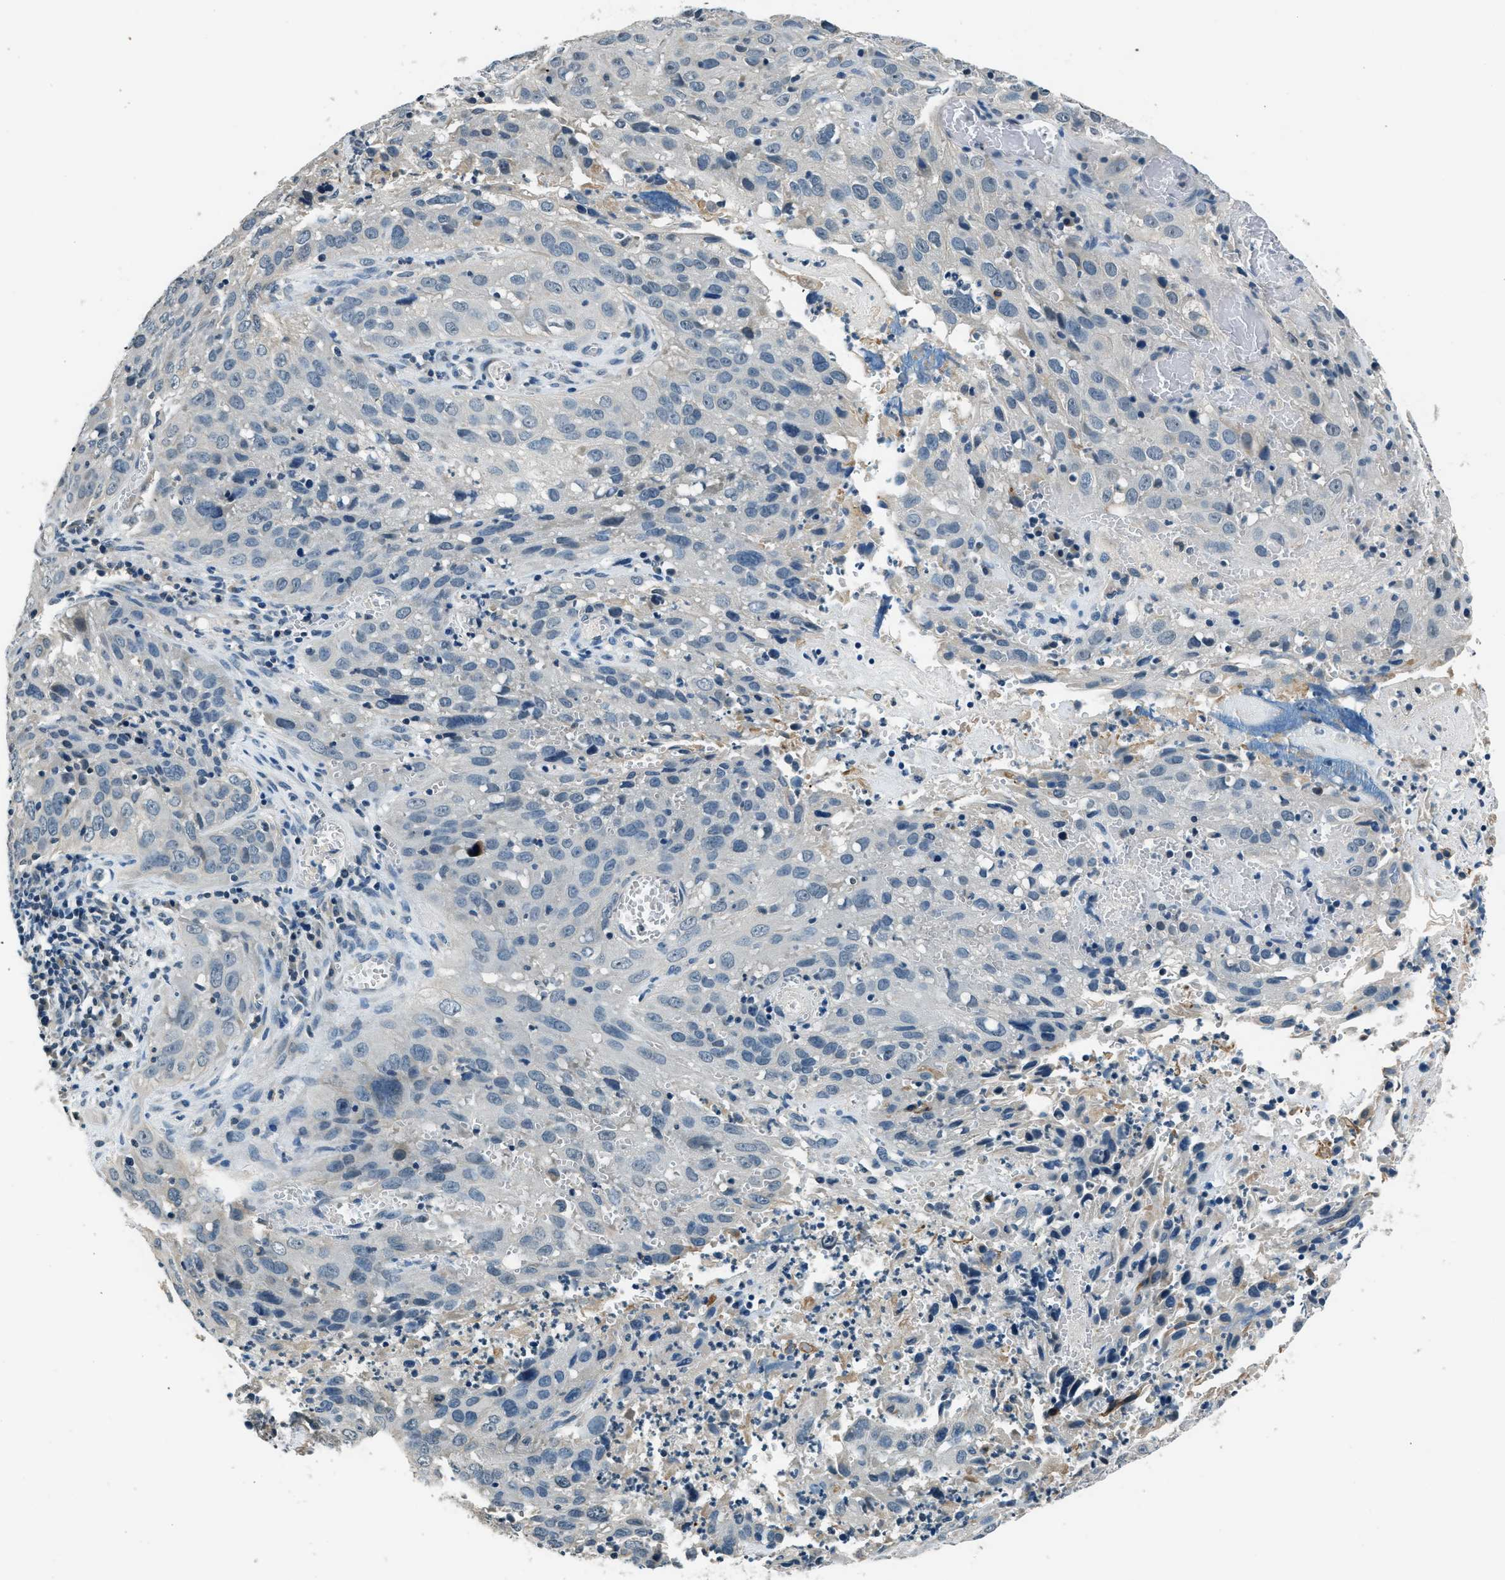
{"staining": {"intensity": "negative", "quantity": "none", "location": "none"}, "tissue": "cervical cancer", "cell_type": "Tumor cells", "image_type": "cancer", "snomed": [{"axis": "morphology", "description": "Squamous cell carcinoma, NOS"}, {"axis": "topography", "description": "Cervix"}], "caption": "The photomicrograph exhibits no significant positivity in tumor cells of cervical cancer.", "gene": "NME8", "patient": {"sex": "female", "age": 32}}